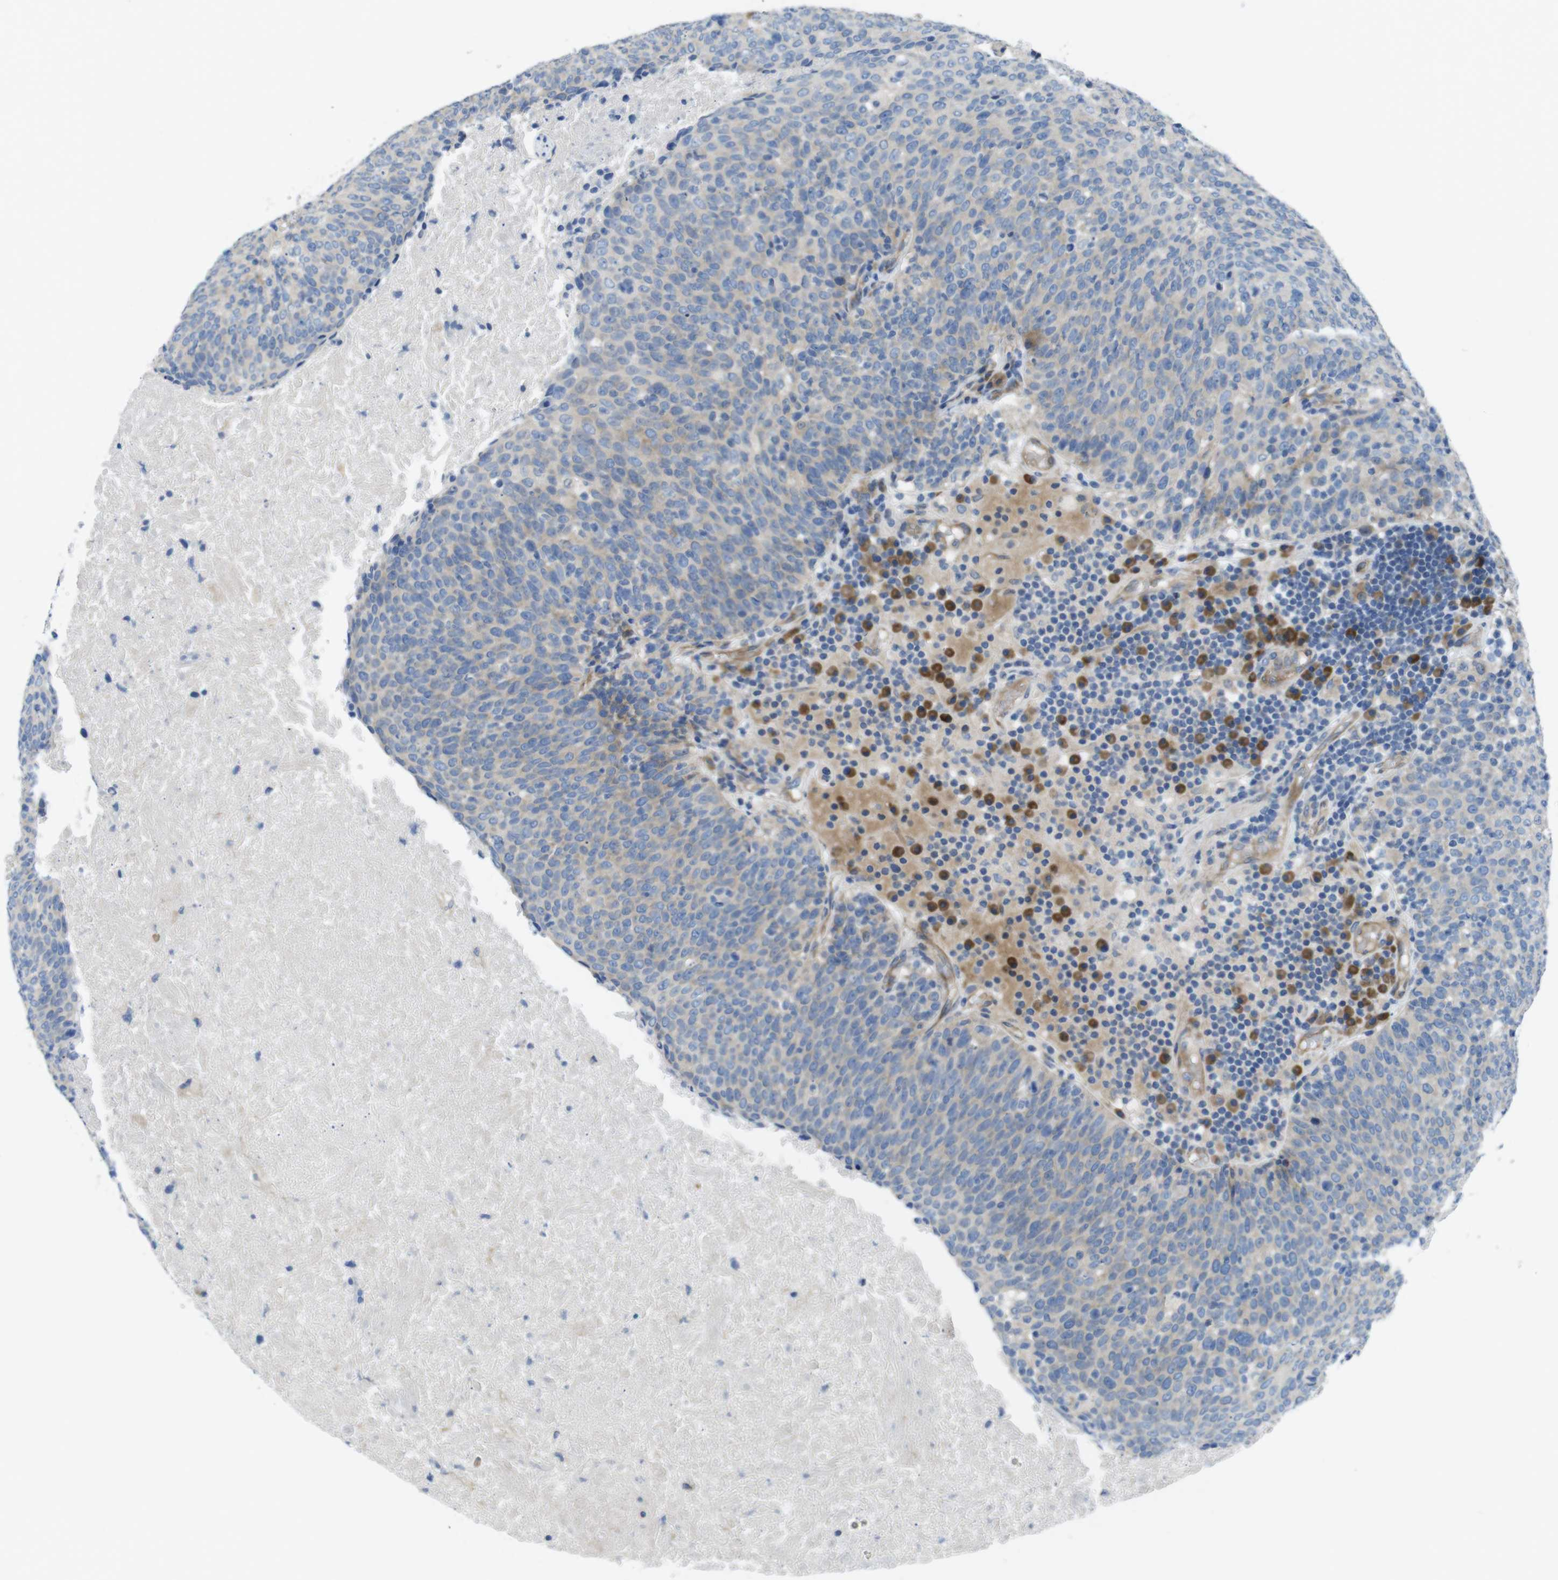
{"staining": {"intensity": "weak", "quantity": ">75%", "location": "cytoplasmic/membranous"}, "tissue": "head and neck cancer", "cell_type": "Tumor cells", "image_type": "cancer", "snomed": [{"axis": "morphology", "description": "Squamous cell carcinoma, NOS"}, {"axis": "morphology", "description": "Squamous cell carcinoma, metastatic, NOS"}, {"axis": "topography", "description": "Lymph node"}, {"axis": "topography", "description": "Head-Neck"}], "caption": "Squamous cell carcinoma (head and neck) tissue reveals weak cytoplasmic/membranous expression in approximately >75% of tumor cells", "gene": "TMEM234", "patient": {"sex": "male", "age": 62}}